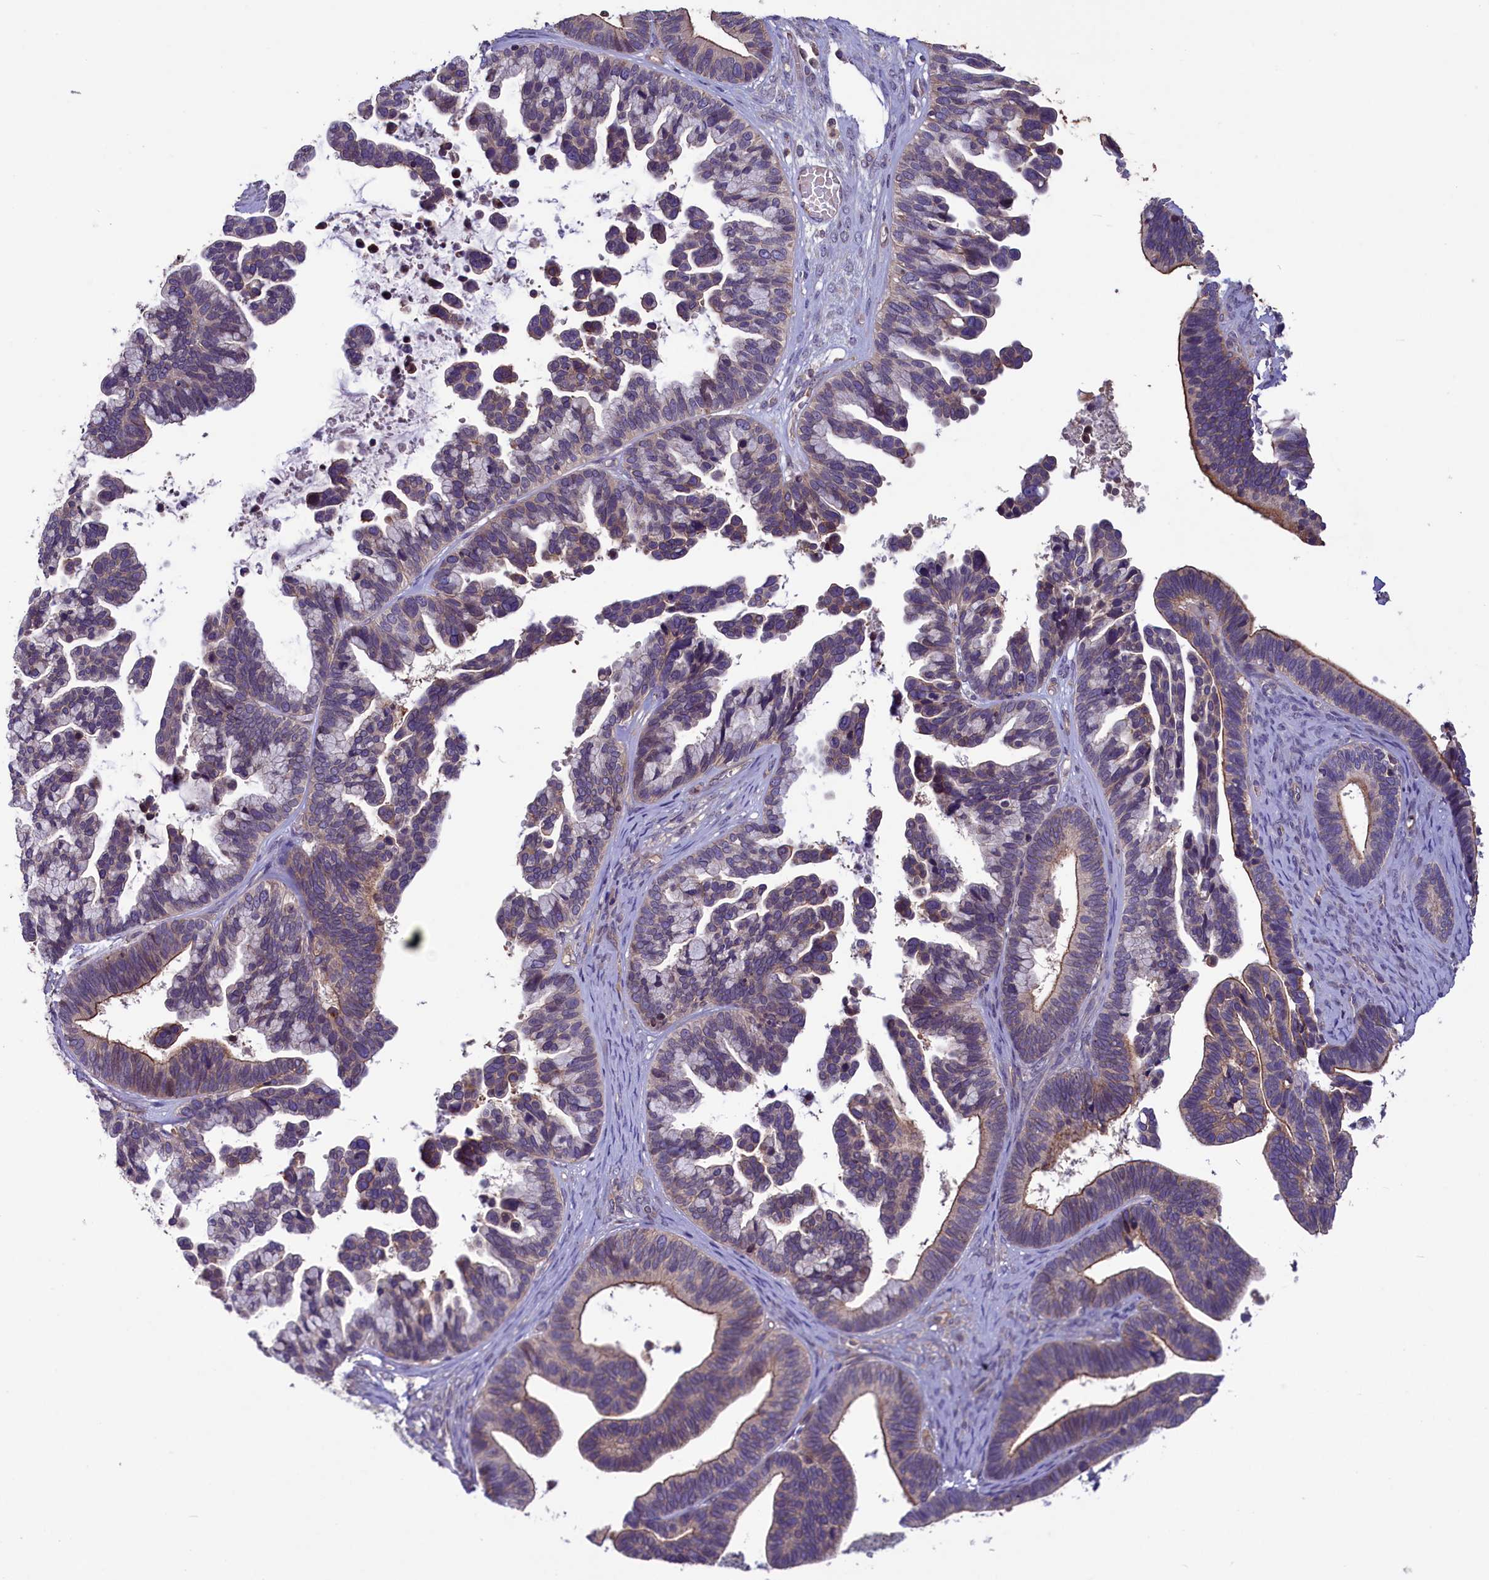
{"staining": {"intensity": "moderate", "quantity": "25%-75%", "location": "cytoplasmic/membranous"}, "tissue": "ovarian cancer", "cell_type": "Tumor cells", "image_type": "cancer", "snomed": [{"axis": "morphology", "description": "Cystadenocarcinoma, serous, NOS"}, {"axis": "topography", "description": "Ovary"}], "caption": "The photomicrograph demonstrates immunohistochemical staining of ovarian cancer. There is moderate cytoplasmic/membranous positivity is identified in about 25%-75% of tumor cells.", "gene": "CCDC125", "patient": {"sex": "female", "age": 56}}